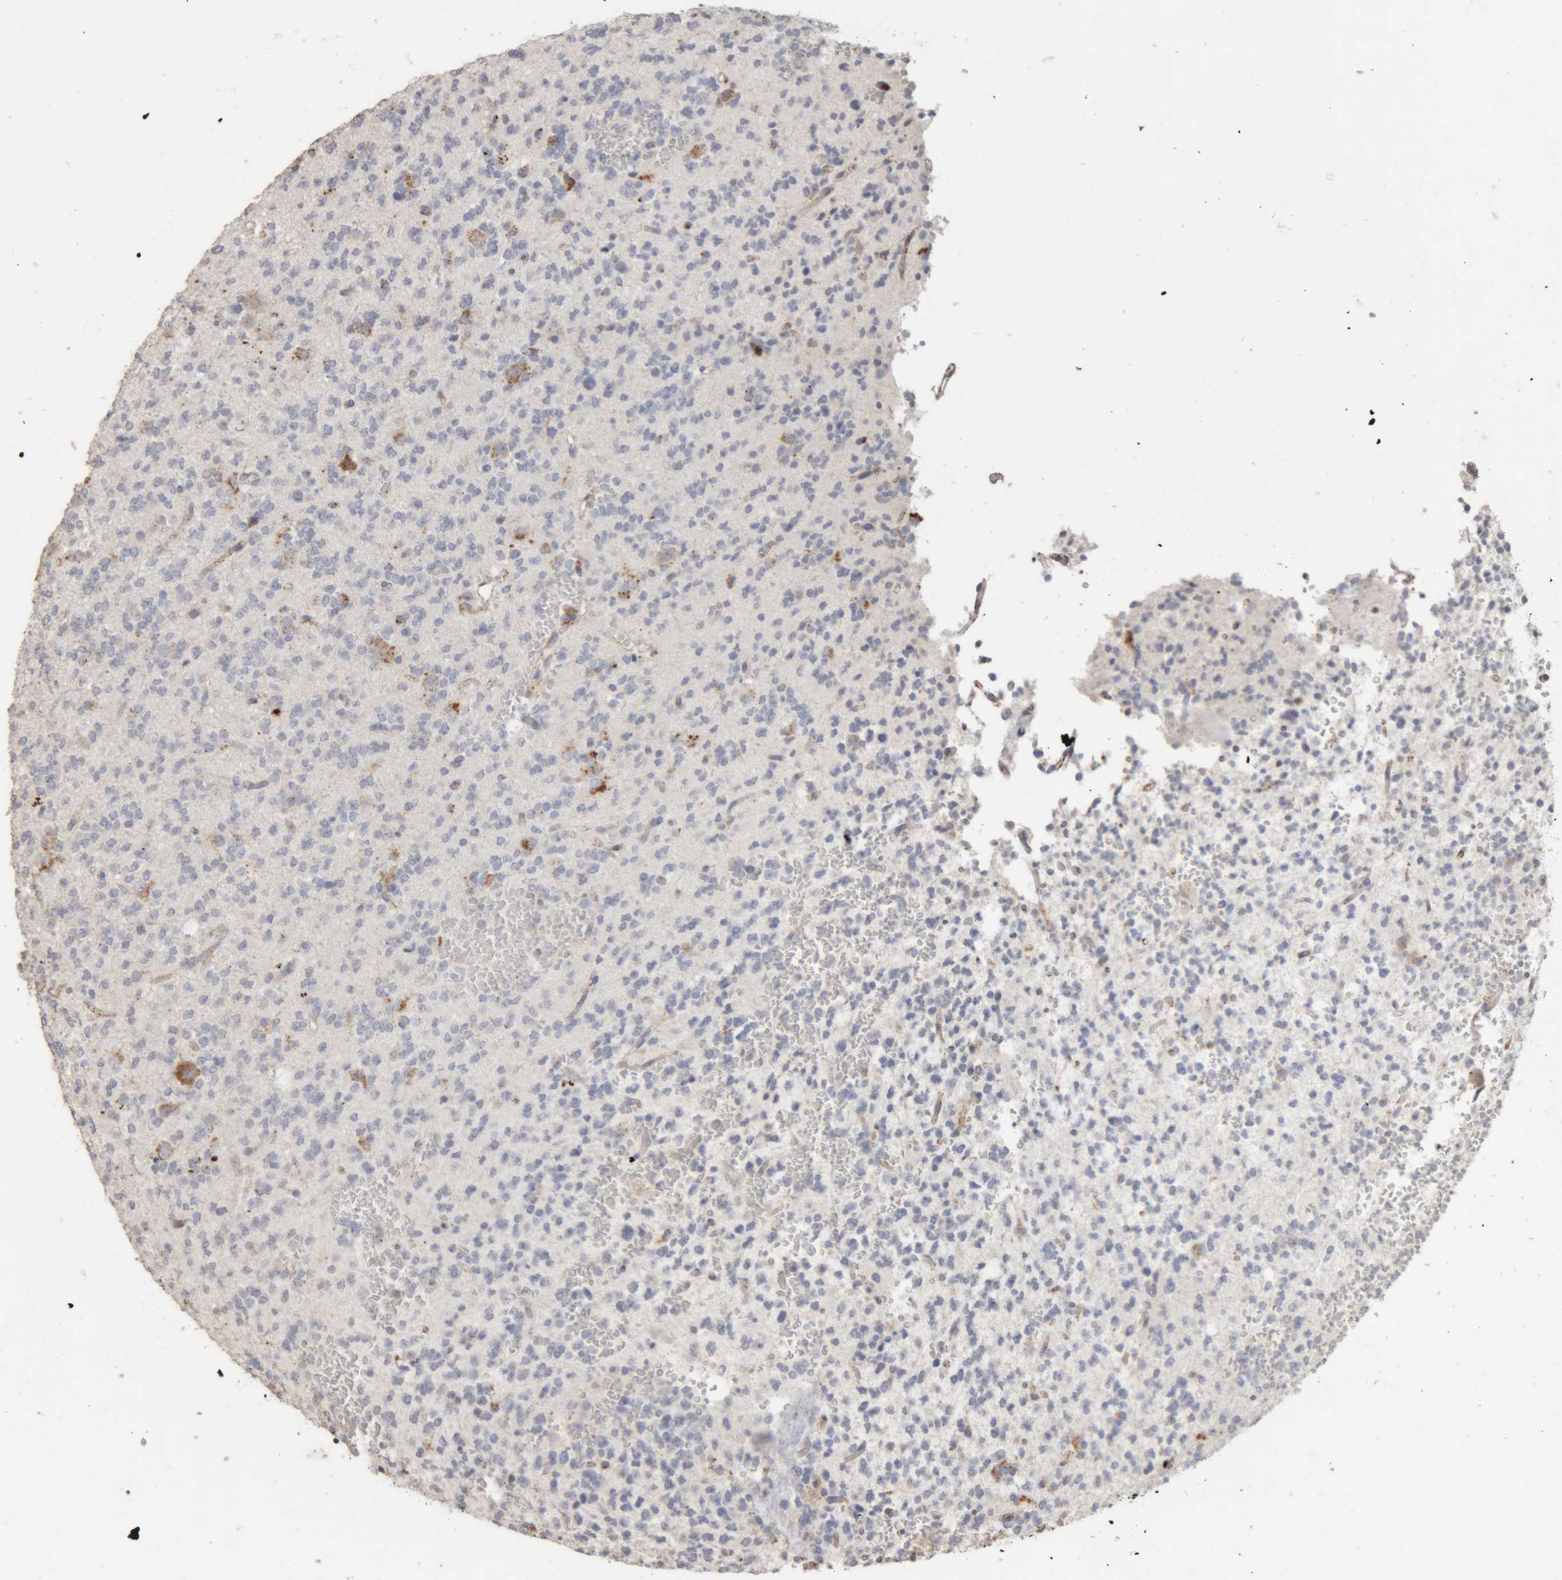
{"staining": {"intensity": "negative", "quantity": "none", "location": "none"}, "tissue": "glioma", "cell_type": "Tumor cells", "image_type": "cancer", "snomed": [{"axis": "morphology", "description": "Glioma, malignant, Low grade"}, {"axis": "topography", "description": "Brain"}], "caption": "IHC of human malignant glioma (low-grade) demonstrates no expression in tumor cells.", "gene": "ARSA", "patient": {"sex": "male", "age": 38}}